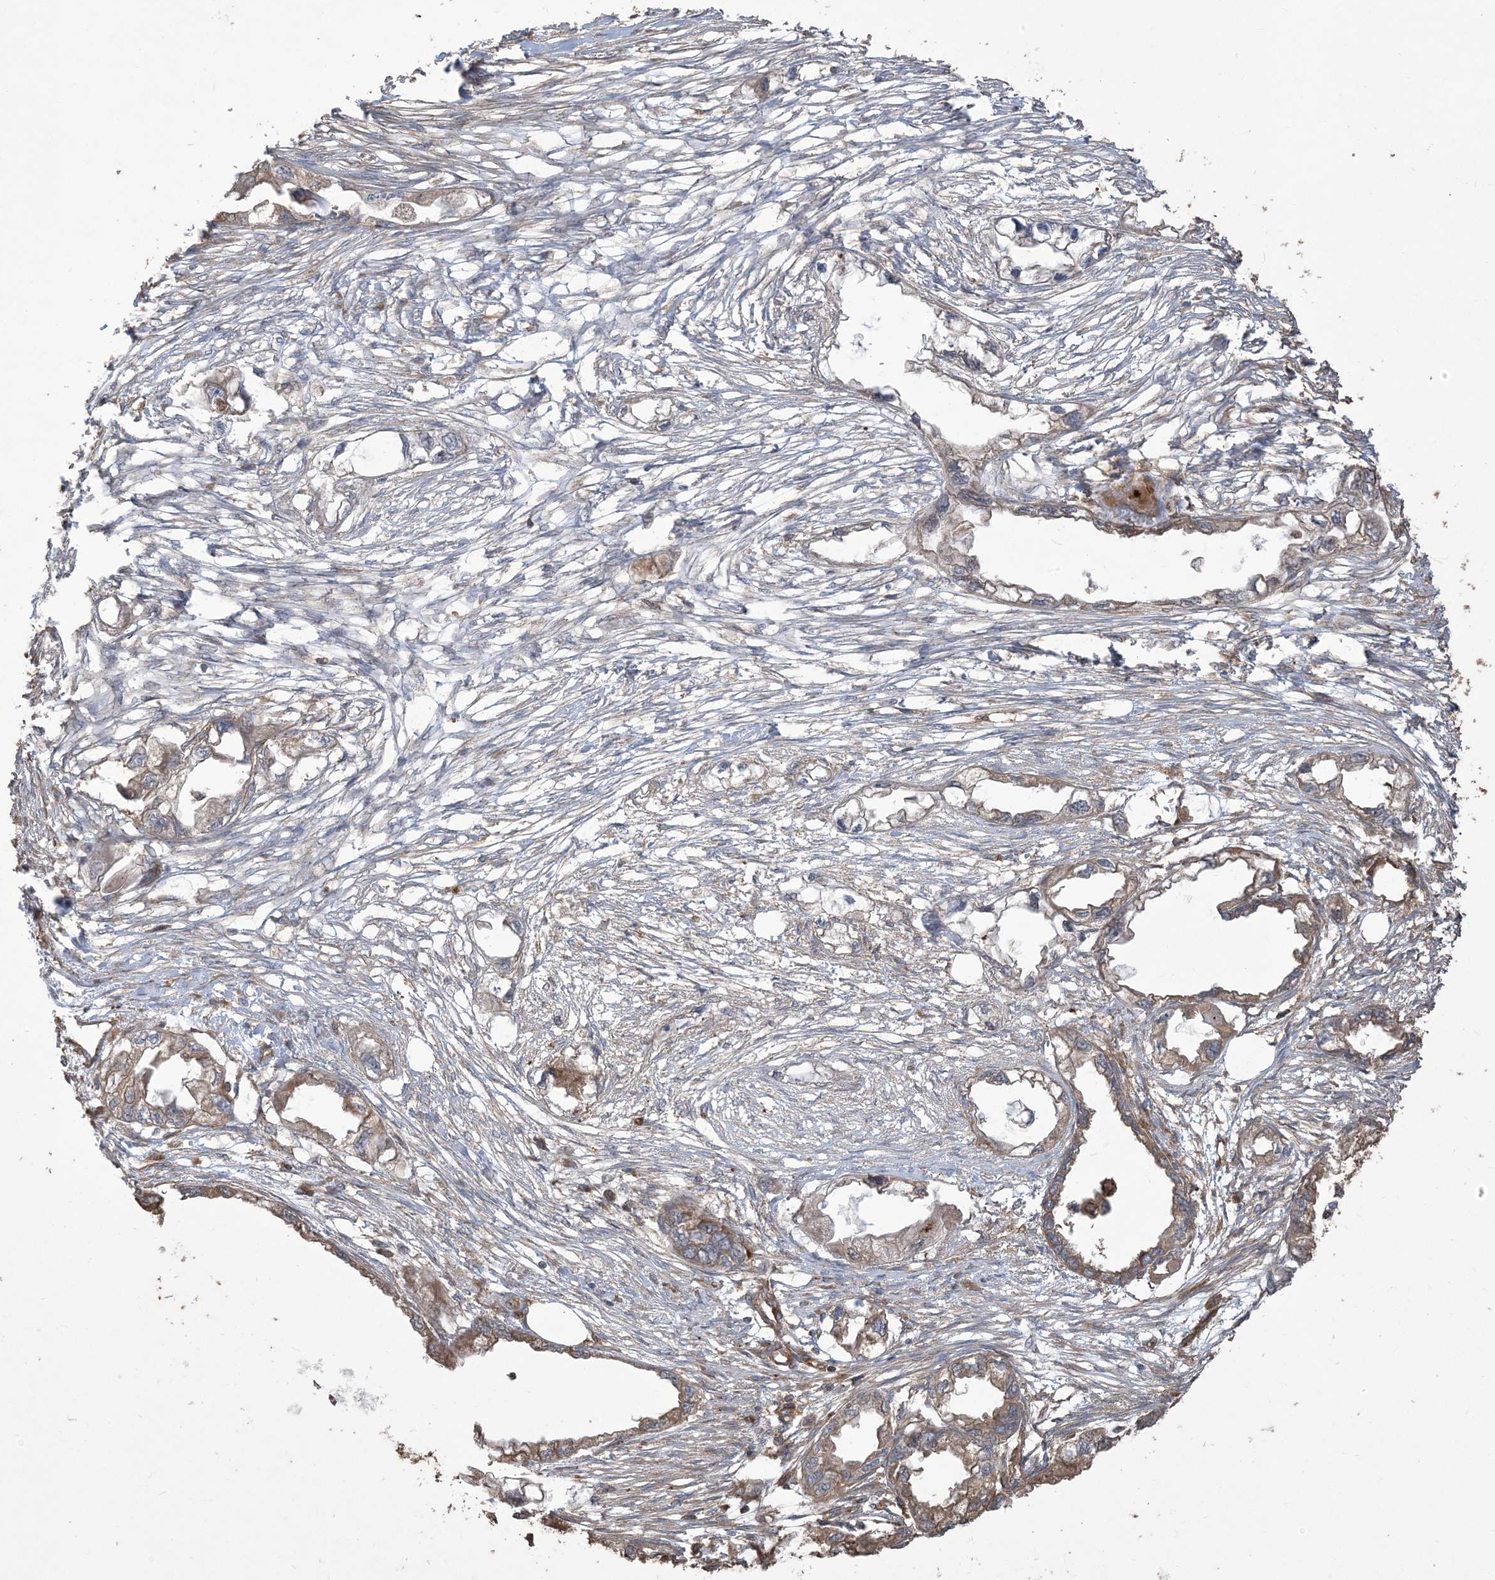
{"staining": {"intensity": "weak", "quantity": ">75%", "location": "cytoplasmic/membranous"}, "tissue": "endometrial cancer", "cell_type": "Tumor cells", "image_type": "cancer", "snomed": [{"axis": "morphology", "description": "Adenocarcinoma, NOS"}, {"axis": "morphology", "description": "Adenocarcinoma, metastatic, NOS"}, {"axis": "topography", "description": "Adipose tissue"}, {"axis": "topography", "description": "Endometrium"}], "caption": "High-power microscopy captured an immunohistochemistry (IHC) photomicrograph of endometrial cancer (adenocarcinoma), revealing weak cytoplasmic/membranous positivity in approximately >75% of tumor cells.", "gene": "KLHL18", "patient": {"sex": "female", "age": 67}}